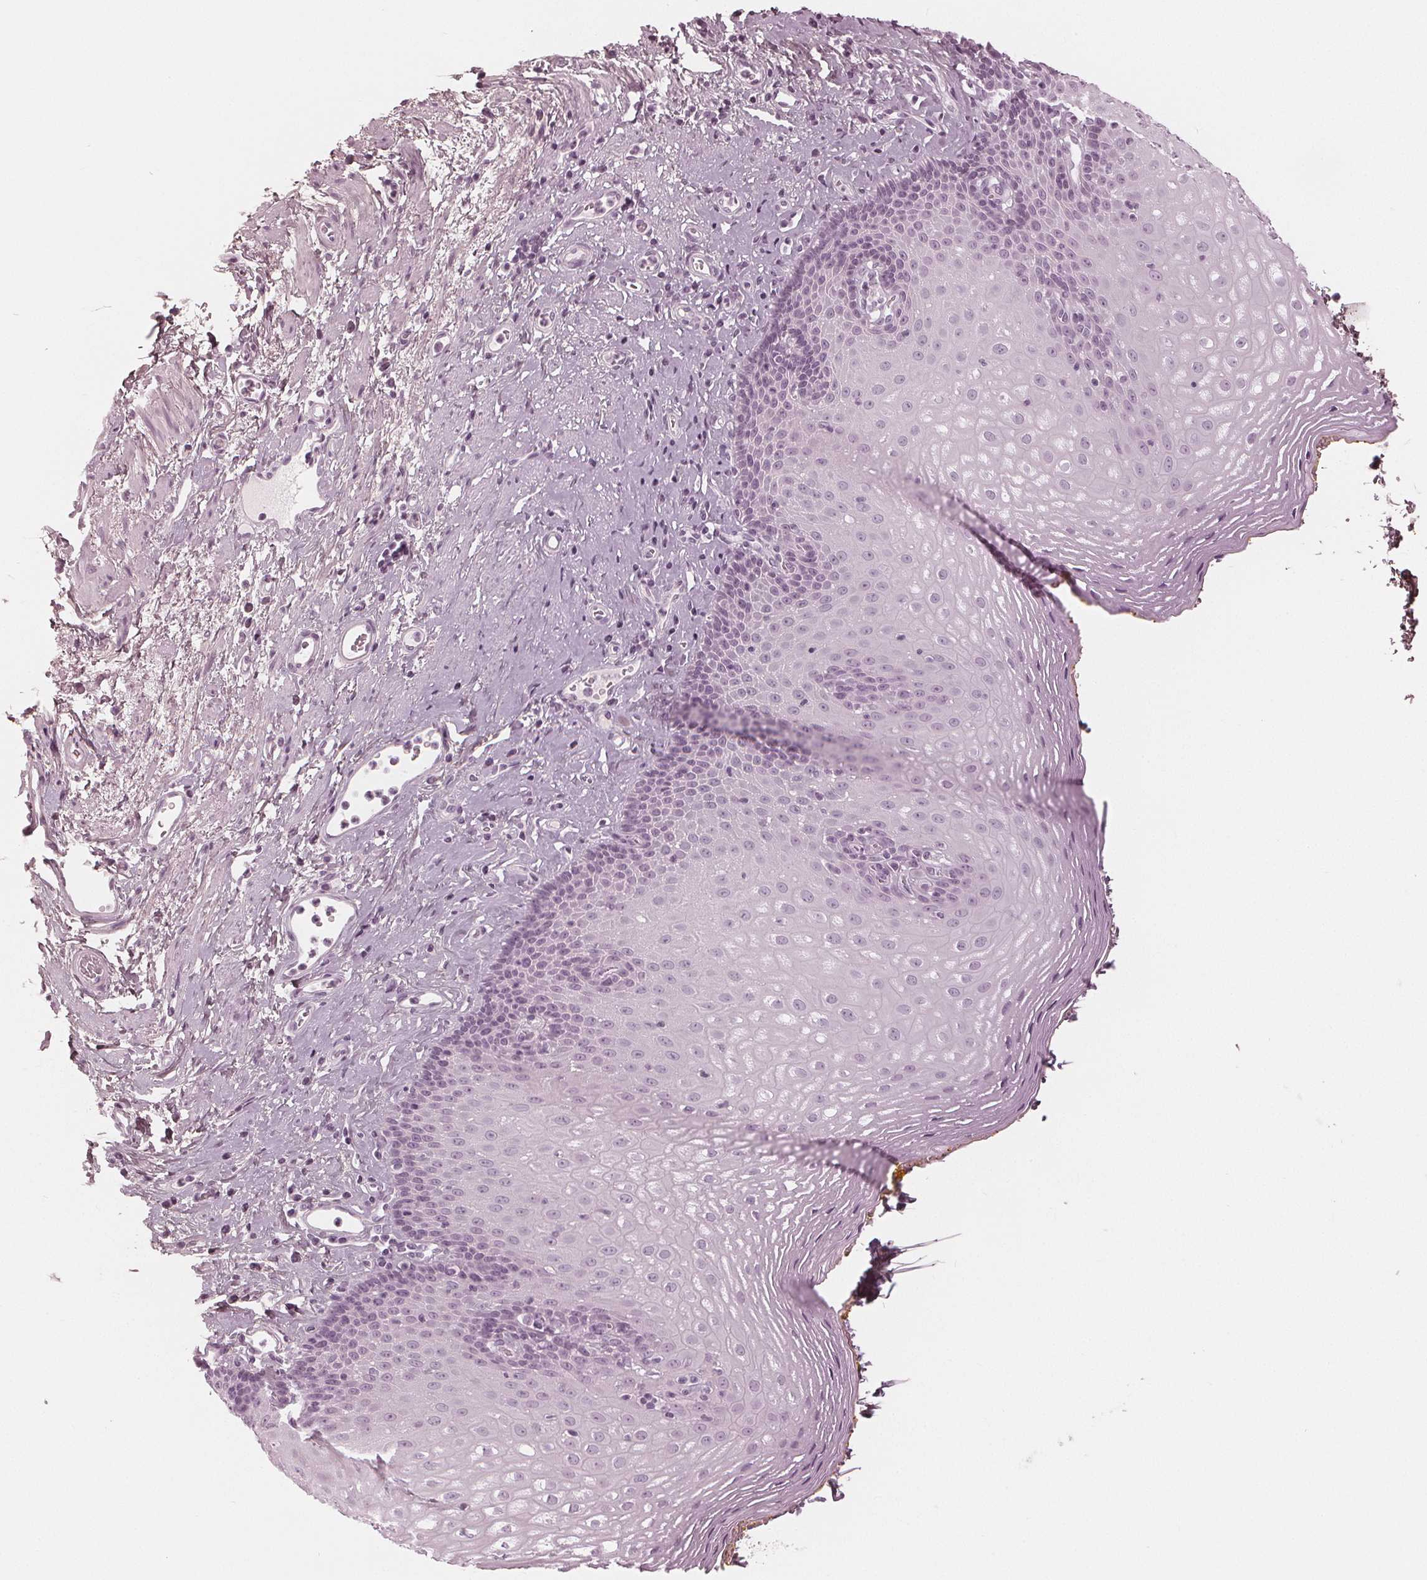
{"staining": {"intensity": "negative", "quantity": "none", "location": "none"}, "tissue": "esophagus", "cell_type": "Squamous epithelial cells", "image_type": "normal", "snomed": [{"axis": "morphology", "description": "Normal tissue, NOS"}, {"axis": "topography", "description": "Esophagus"}], "caption": "Micrograph shows no protein expression in squamous epithelial cells of normal esophagus.", "gene": "PAEP", "patient": {"sex": "female", "age": 68}}